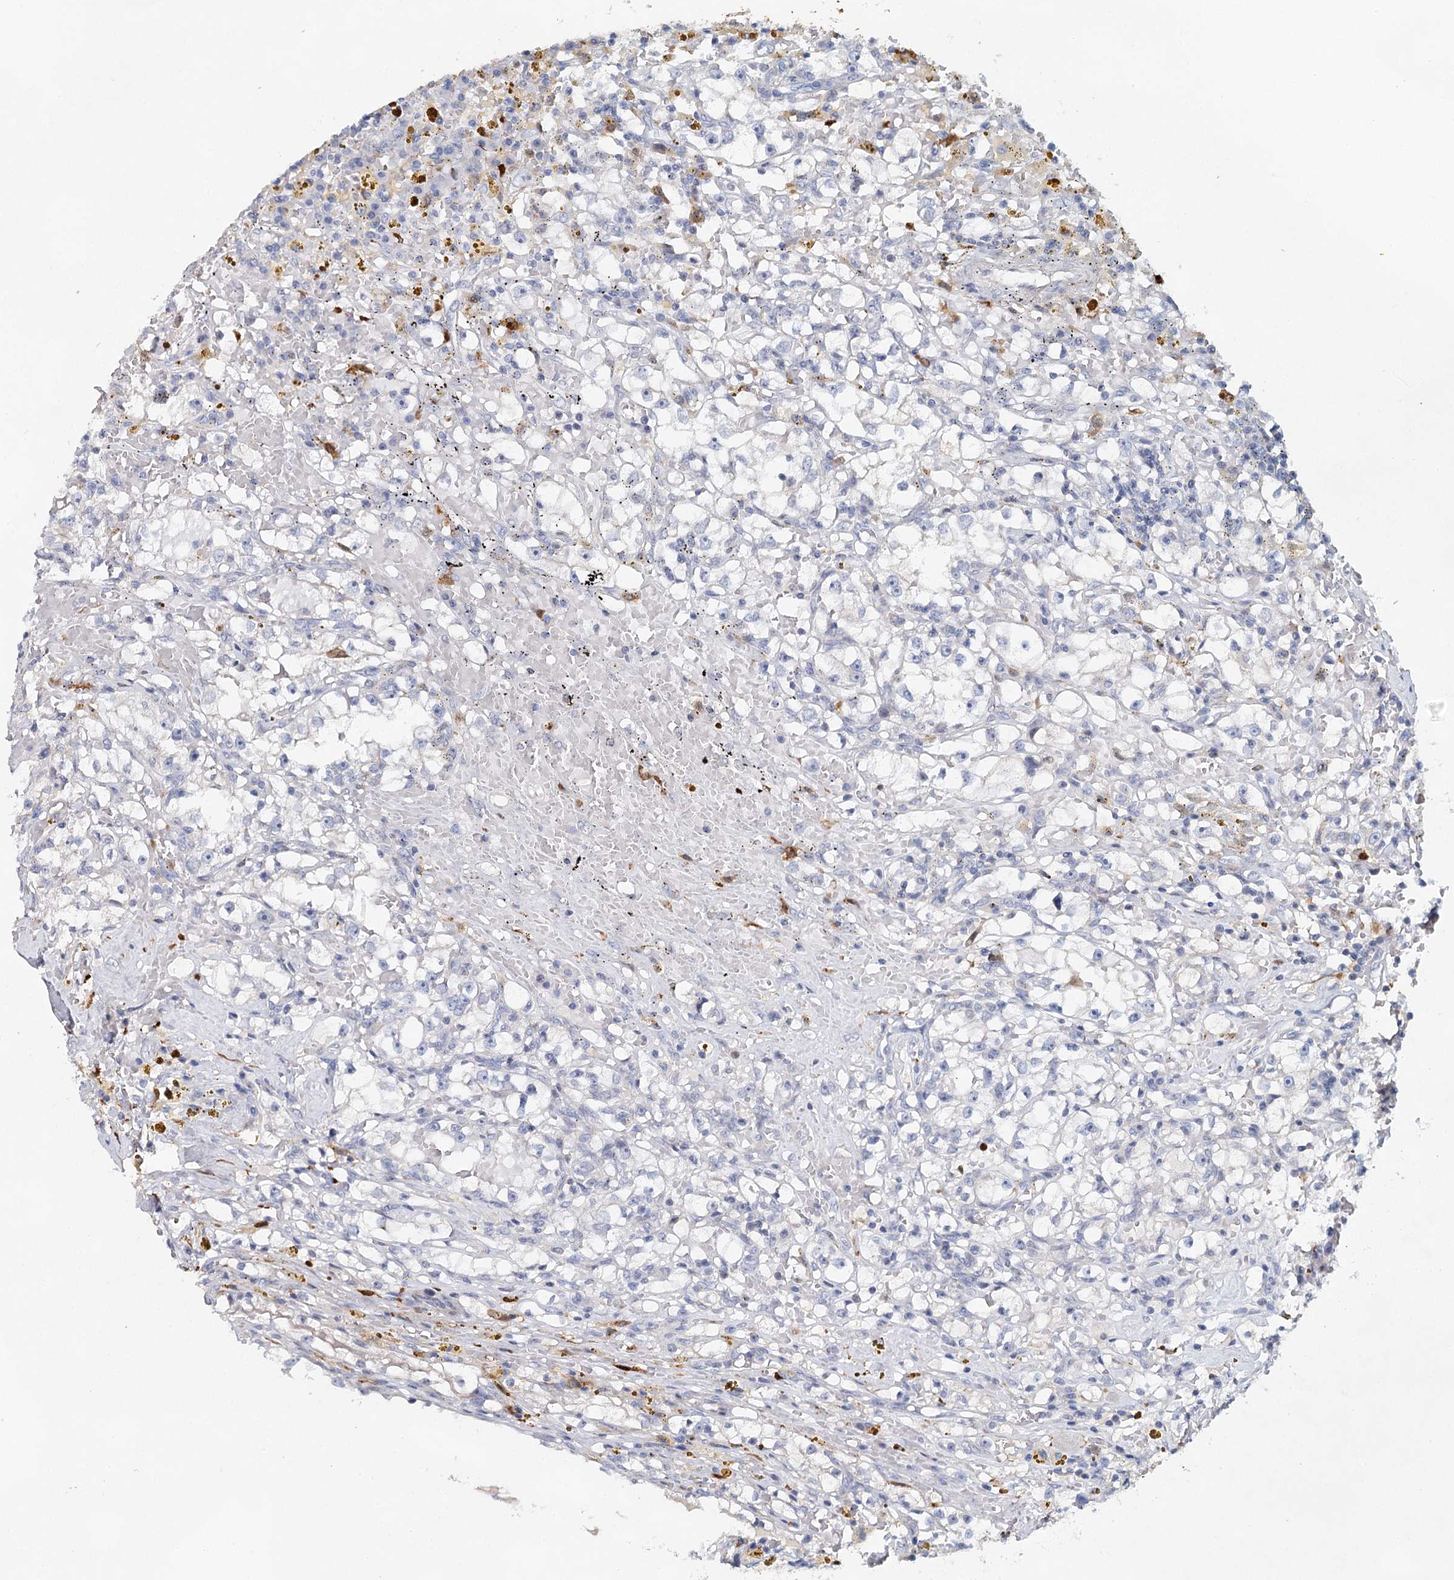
{"staining": {"intensity": "negative", "quantity": "none", "location": "none"}, "tissue": "renal cancer", "cell_type": "Tumor cells", "image_type": "cancer", "snomed": [{"axis": "morphology", "description": "Adenocarcinoma, NOS"}, {"axis": "topography", "description": "Kidney"}], "caption": "Histopathology image shows no protein positivity in tumor cells of renal cancer tissue.", "gene": "SLC19A3", "patient": {"sex": "male", "age": 56}}